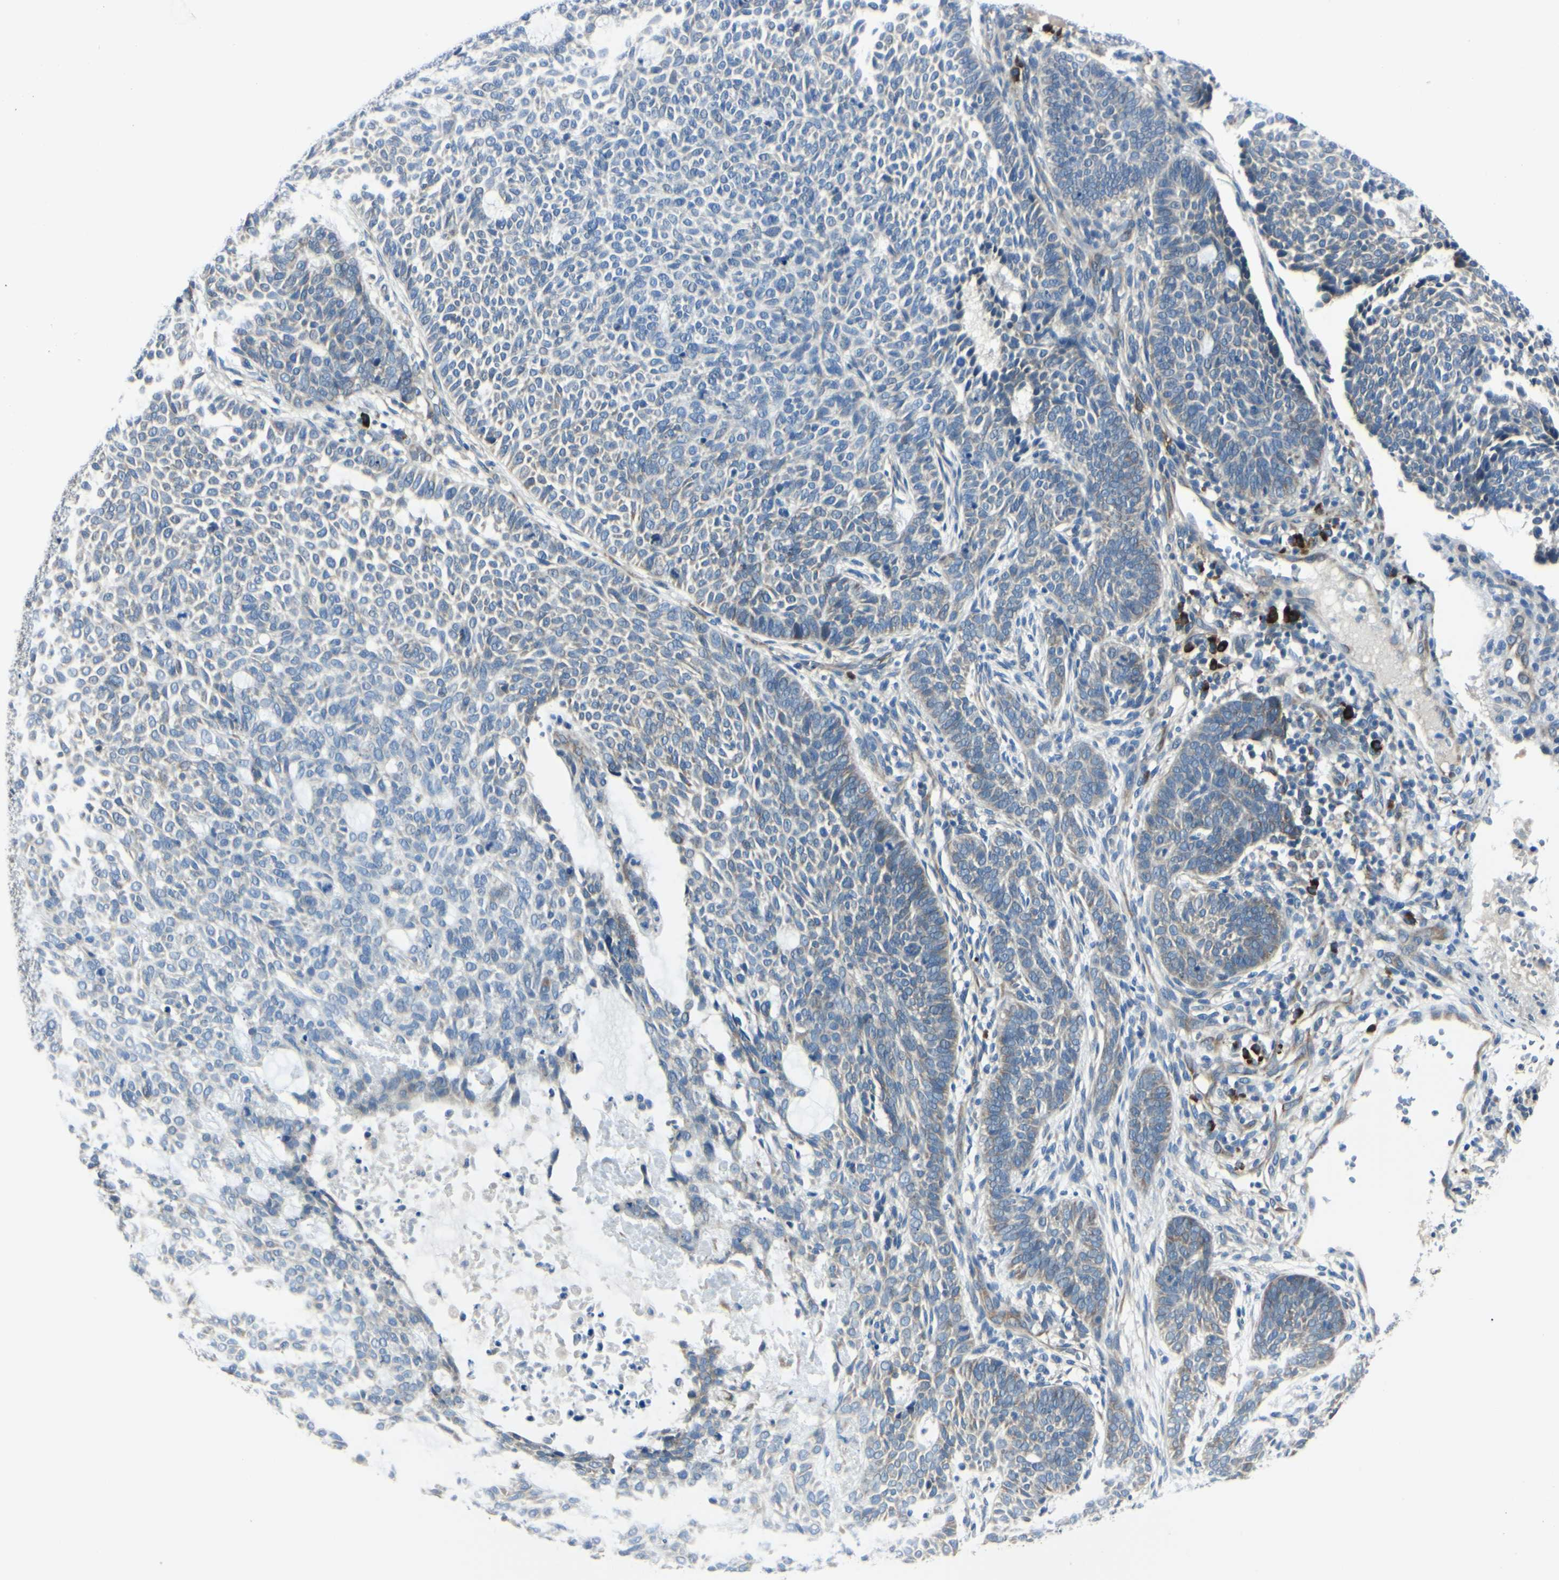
{"staining": {"intensity": "weak", "quantity": "25%-75%", "location": "cytoplasmic/membranous"}, "tissue": "skin cancer", "cell_type": "Tumor cells", "image_type": "cancer", "snomed": [{"axis": "morphology", "description": "Basal cell carcinoma"}, {"axis": "topography", "description": "Skin"}], "caption": "Skin basal cell carcinoma tissue reveals weak cytoplasmic/membranous positivity in about 25%-75% of tumor cells Nuclei are stained in blue.", "gene": "SELENOS", "patient": {"sex": "male", "age": 87}}